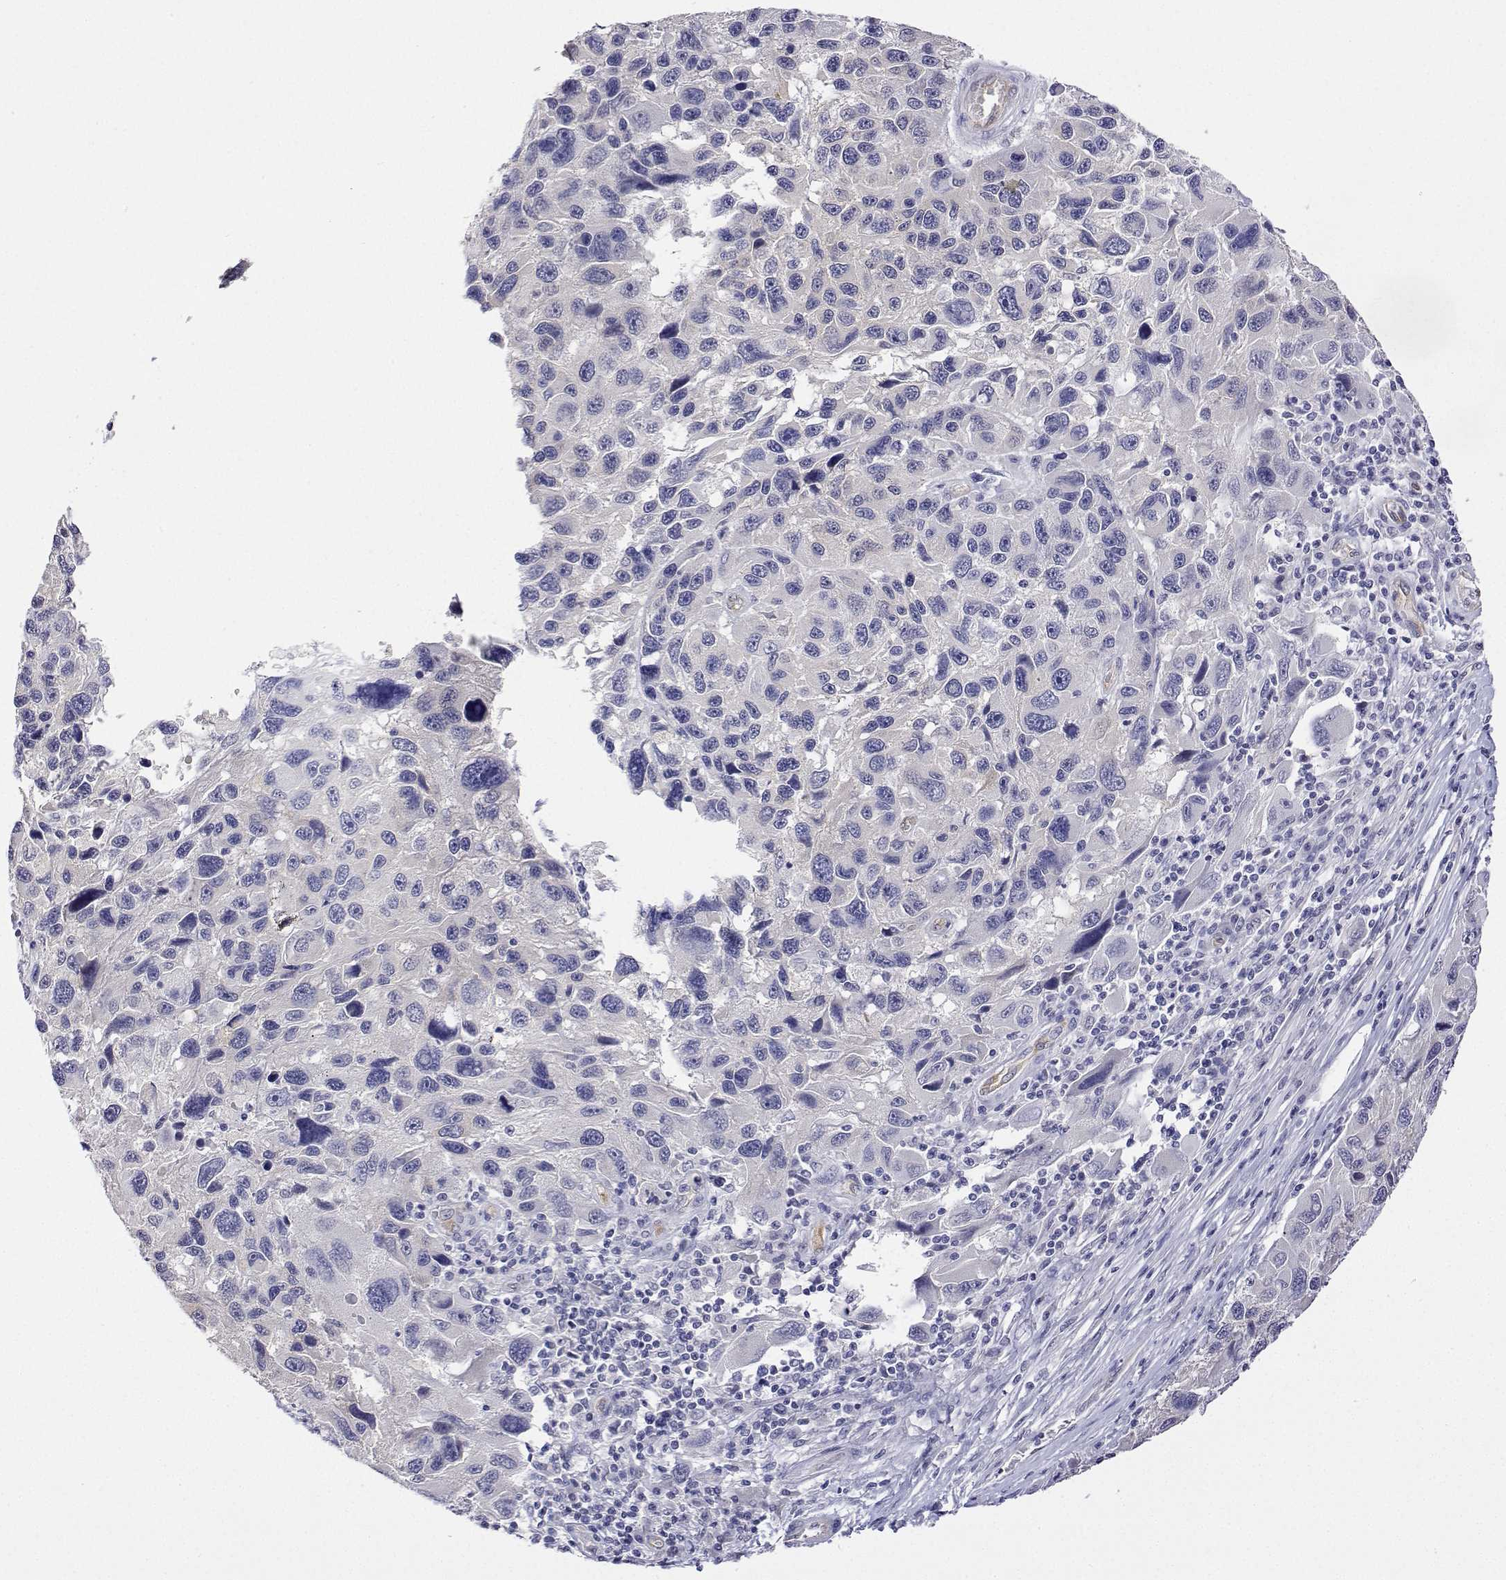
{"staining": {"intensity": "negative", "quantity": "none", "location": "none"}, "tissue": "melanoma", "cell_type": "Tumor cells", "image_type": "cancer", "snomed": [{"axis": "morphology", "description": "Malignant melanoma, NOS"}, {"axis": "topography", "description": "Skin"}], "caption": "A high-resolution micrograph shows IHC staining of malignant melanoma, which shows no significant expression in tumor cells.", "gene": "PLCB1", "patient": {"sex": "male", "age": 53}}